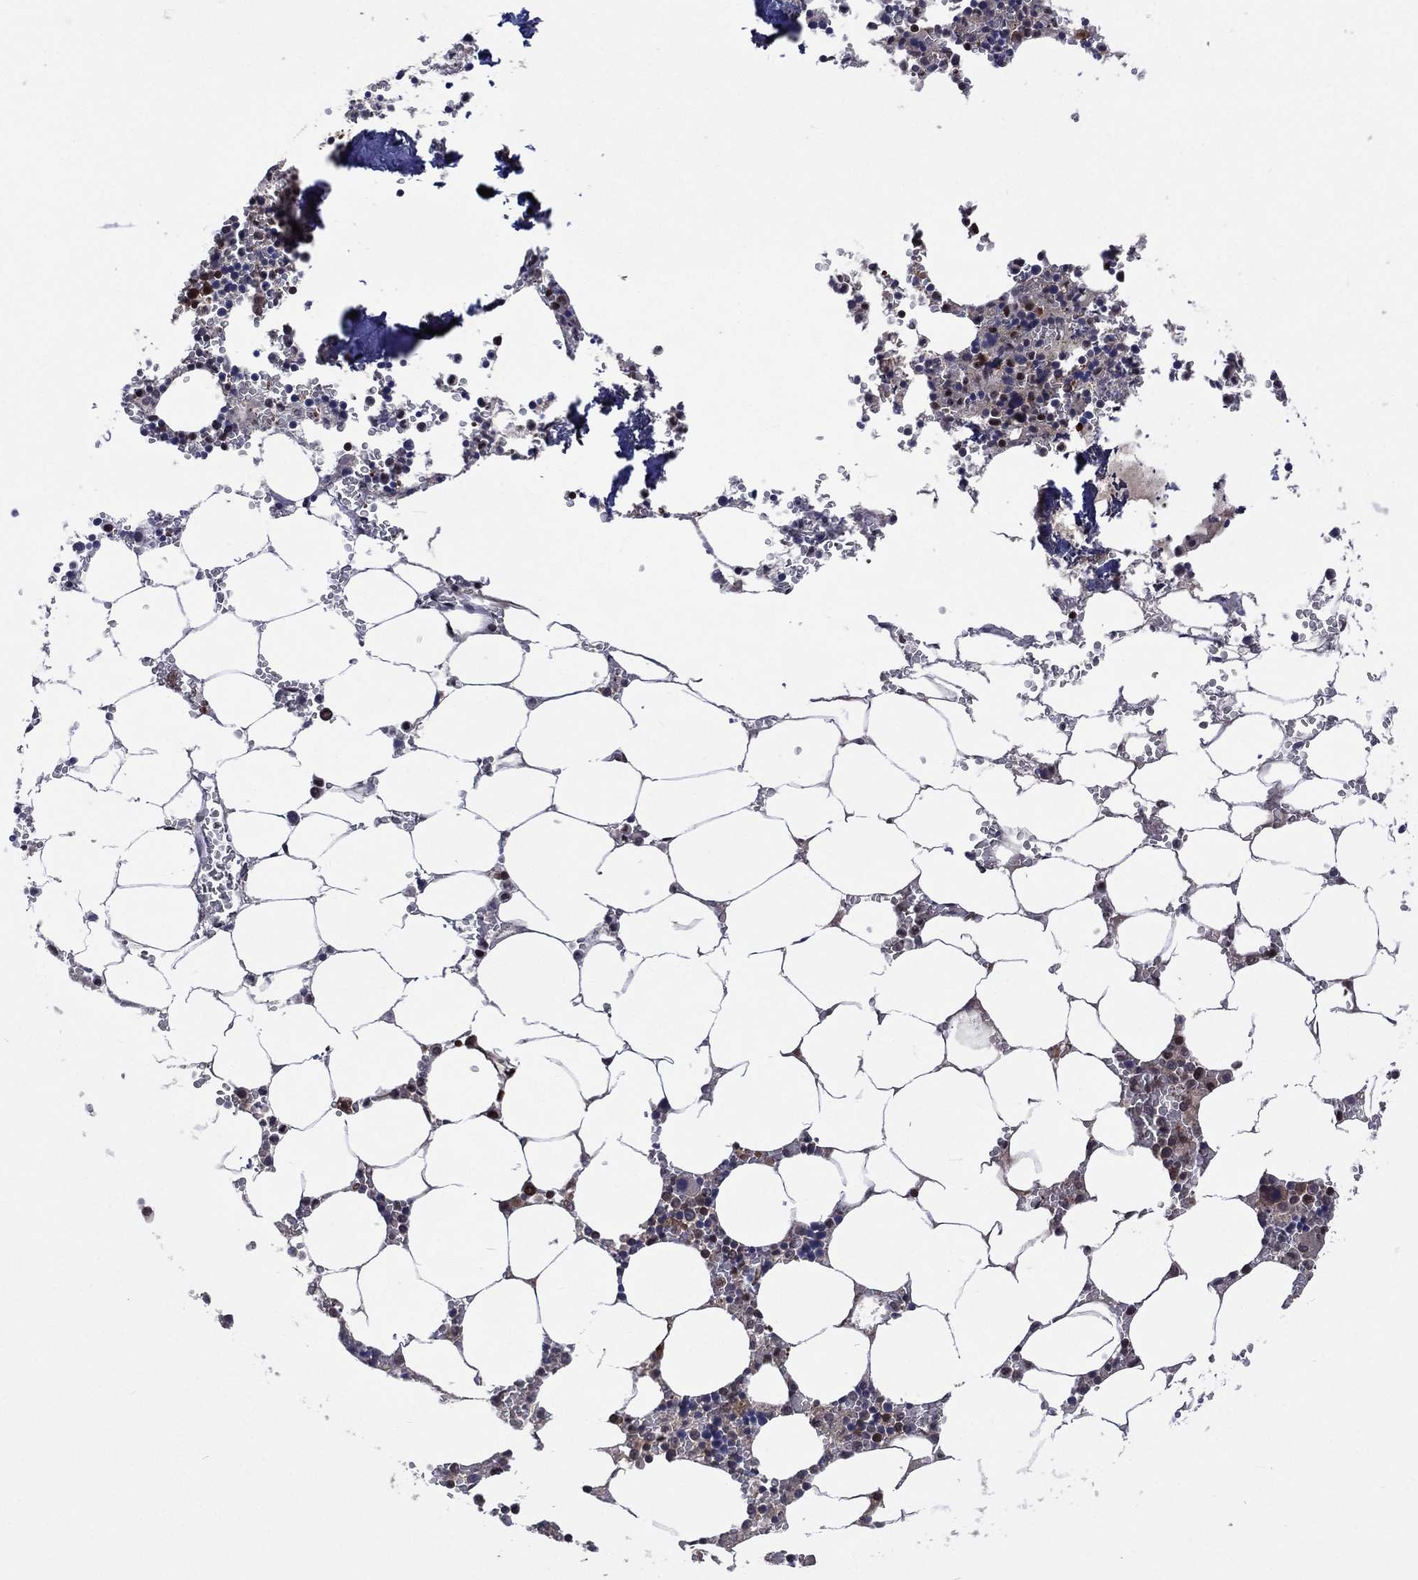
{"staining": {"intensity": "moderate", "quantity": "<25%", "location": "nuclear"}, "tissue": "bone marrow", "cell_type": "Hematopoietic cells", "image_type": "normal", "snomed": [{"axis": "morphology", "description": "Normal tissue, NOS"}, {"axis": "topography", "description": "Bone marrow"}], "caption": "IHC photomicrograph of normal bone marrow: human bone marrow stained using IHC reveals low levels of moderate protein expression localized specifically in the nuclear of hematopoietic cells, appearing as a nuclear brown color.", "gene": "MTAP", "patient": {"sex": "female", "age": 64}}